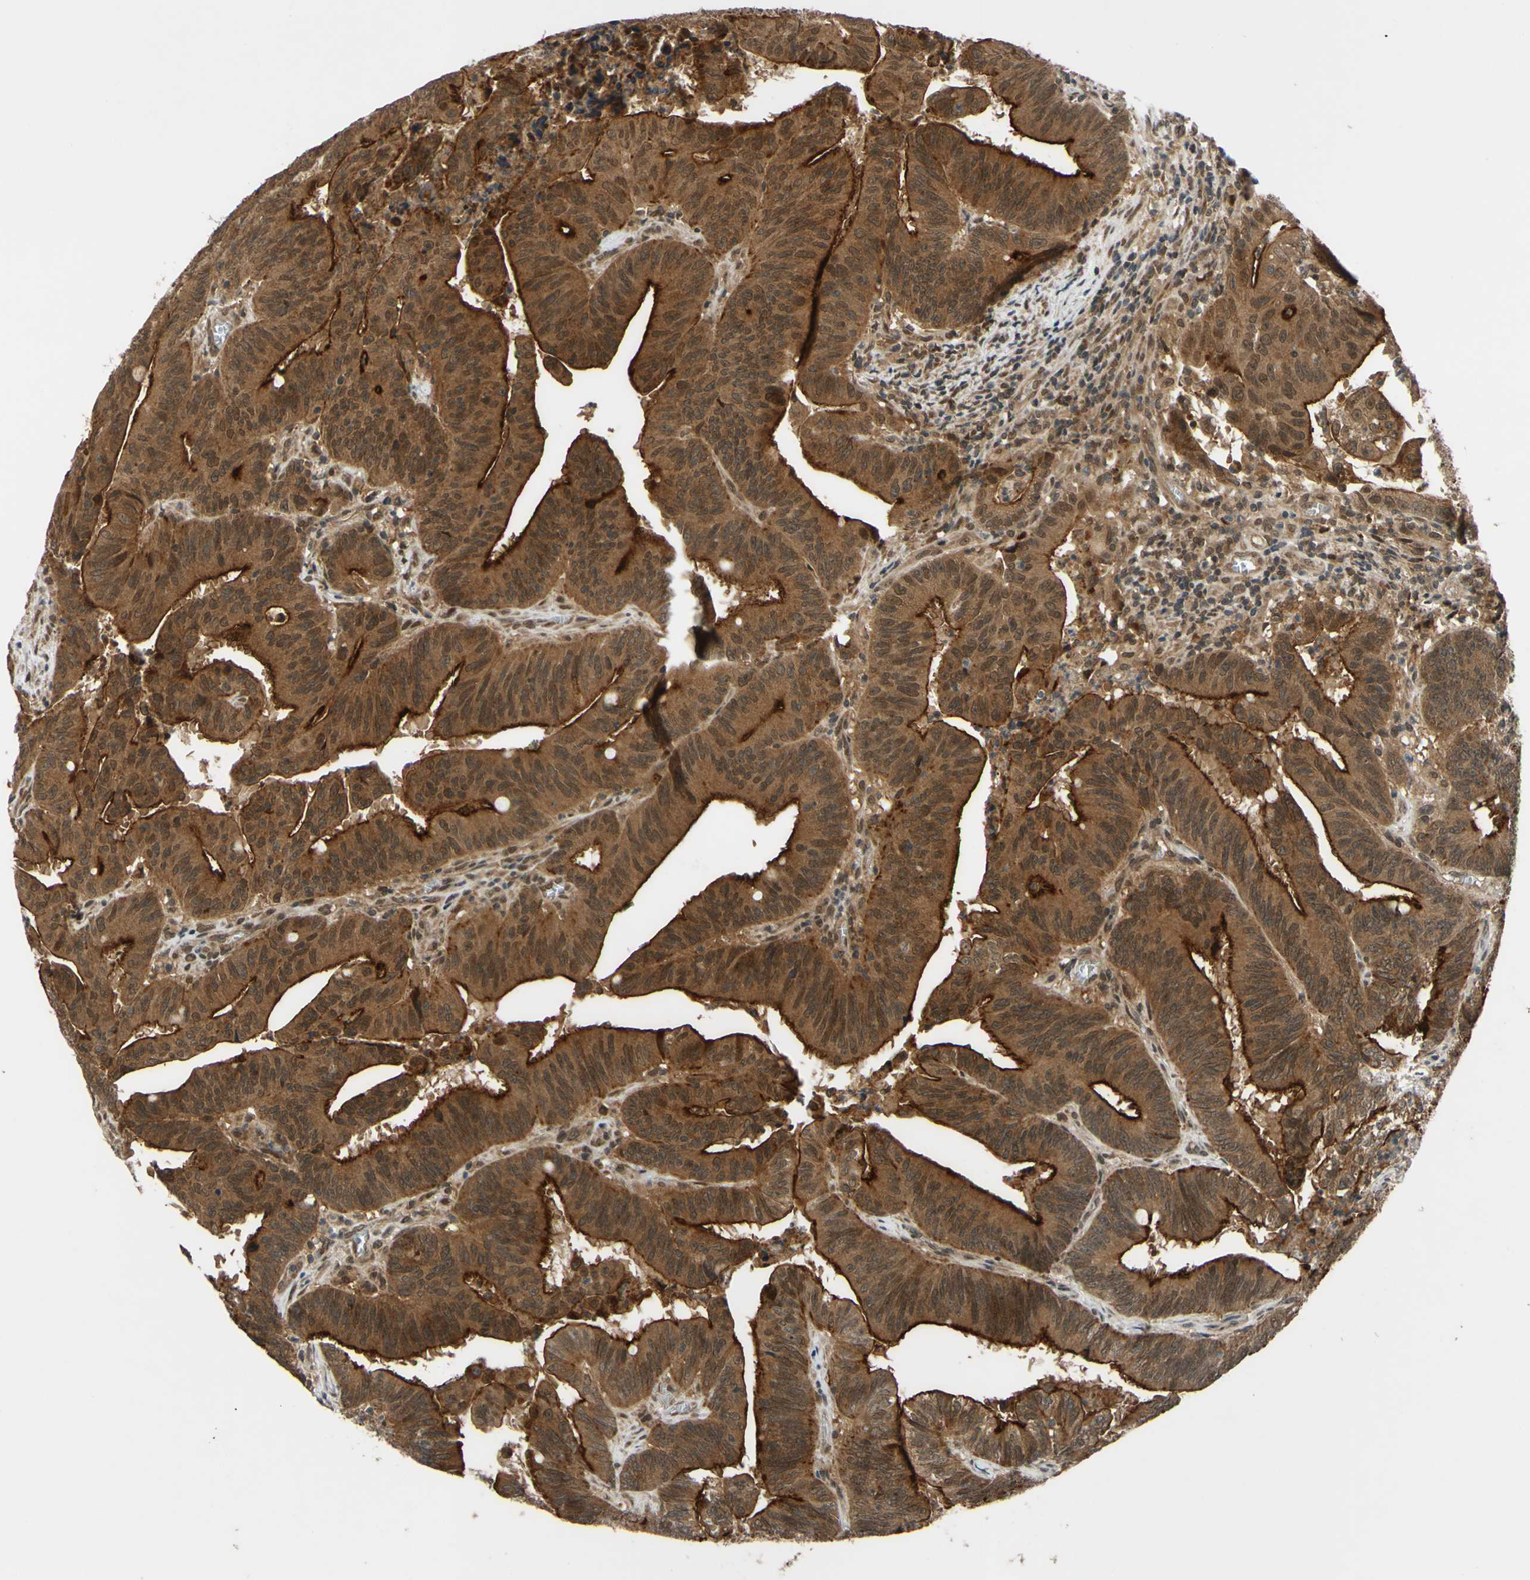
{"staining": {"intensity": "strong", "quantity": ">75%", "location": "cytoplasmic/membranous,nuclear"}, "tissue": "colorectal cancer", "cell_type": "Tumor cells", "image_type": "cancer", "snomed": [{"axis": "morphology", "description": "Adenocarcinoma, NOS"}, {"axis": "topography", "description": "Colon"}], "caption": "An image showing strong cytoplasmic/membranous and nuclear positivity in about >75% of tumor cells in colorectal adenocarcinoma, as visualized by brown immunohistochemical staining.", "gene": "ABCC8", "patient": {"sex": "male", "age": 45}}